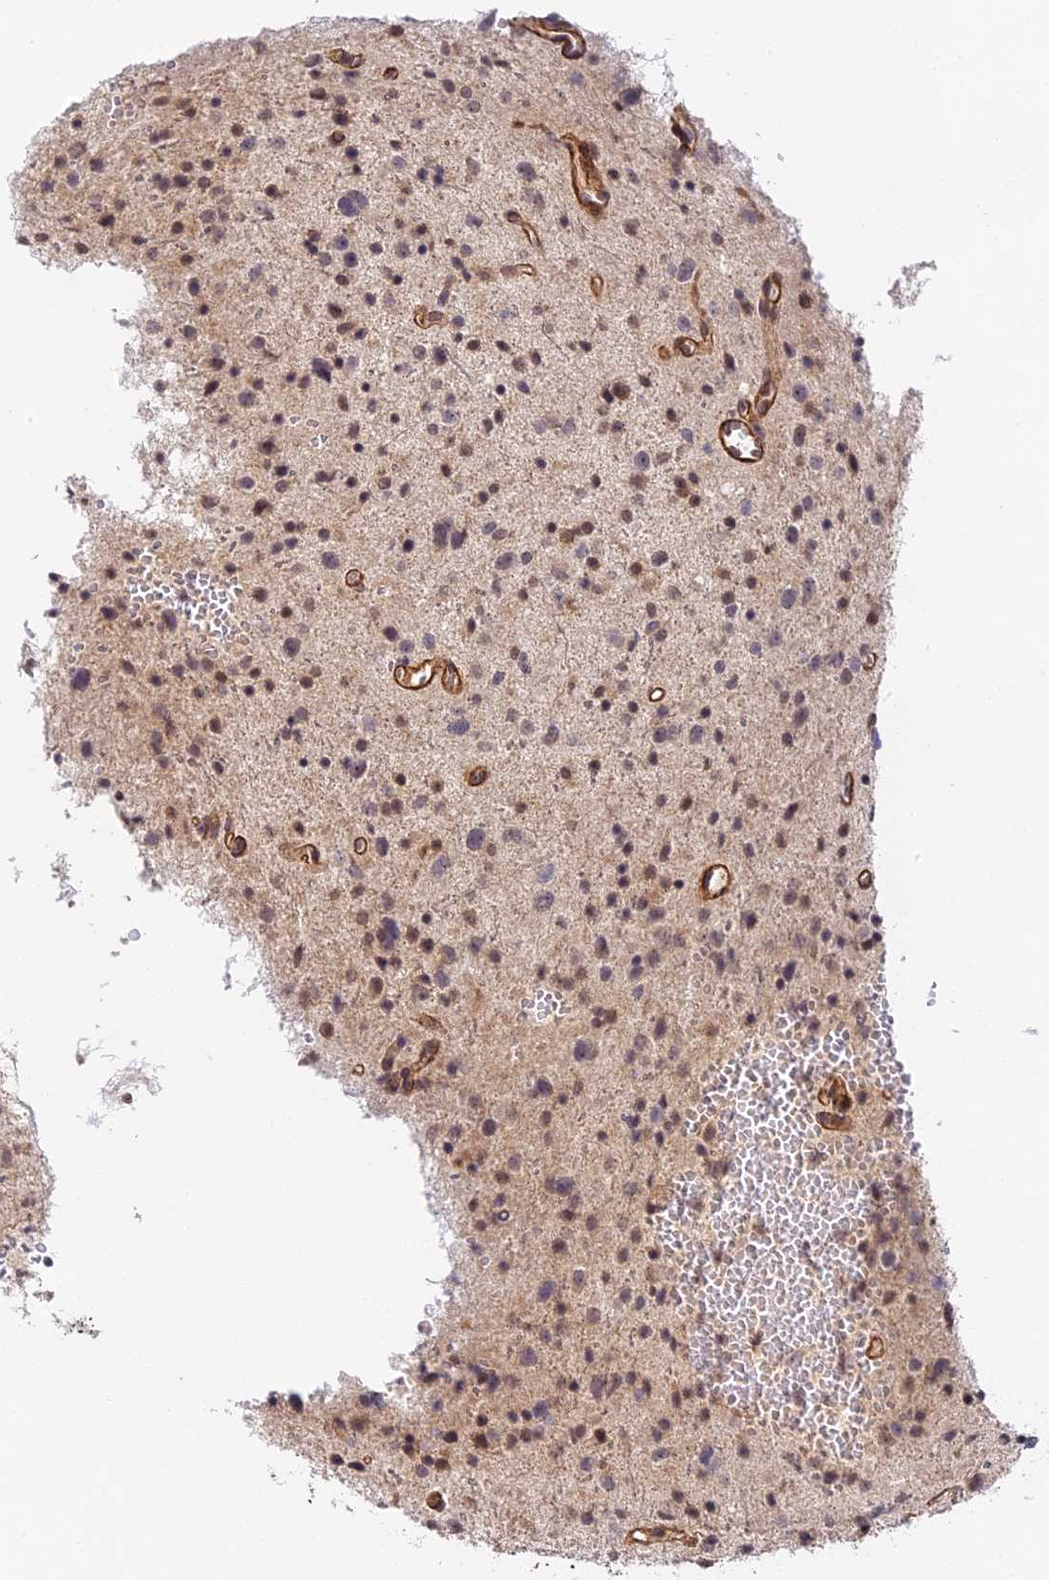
{"staining": {"intensity": "weak", "quantity": "25%-75%", "location": "nuclear"}, "tissue": "glioma", "cell_type": "Tumor cells", "image_type": "cancer", "snomed": [{"axis": "morphology", "description": "Glioma, malignant, Low grade"}, {"axis": "topography", "description": "Brain"}], "caption": "Brown immunohistochemical staining in human malignant glioma (low-grade) exhibits weak nuclear expression in approximately 25%-75% of tumor cells.", "gene": "IMPACT", "patient": {"sex": "female", "age": 37}}